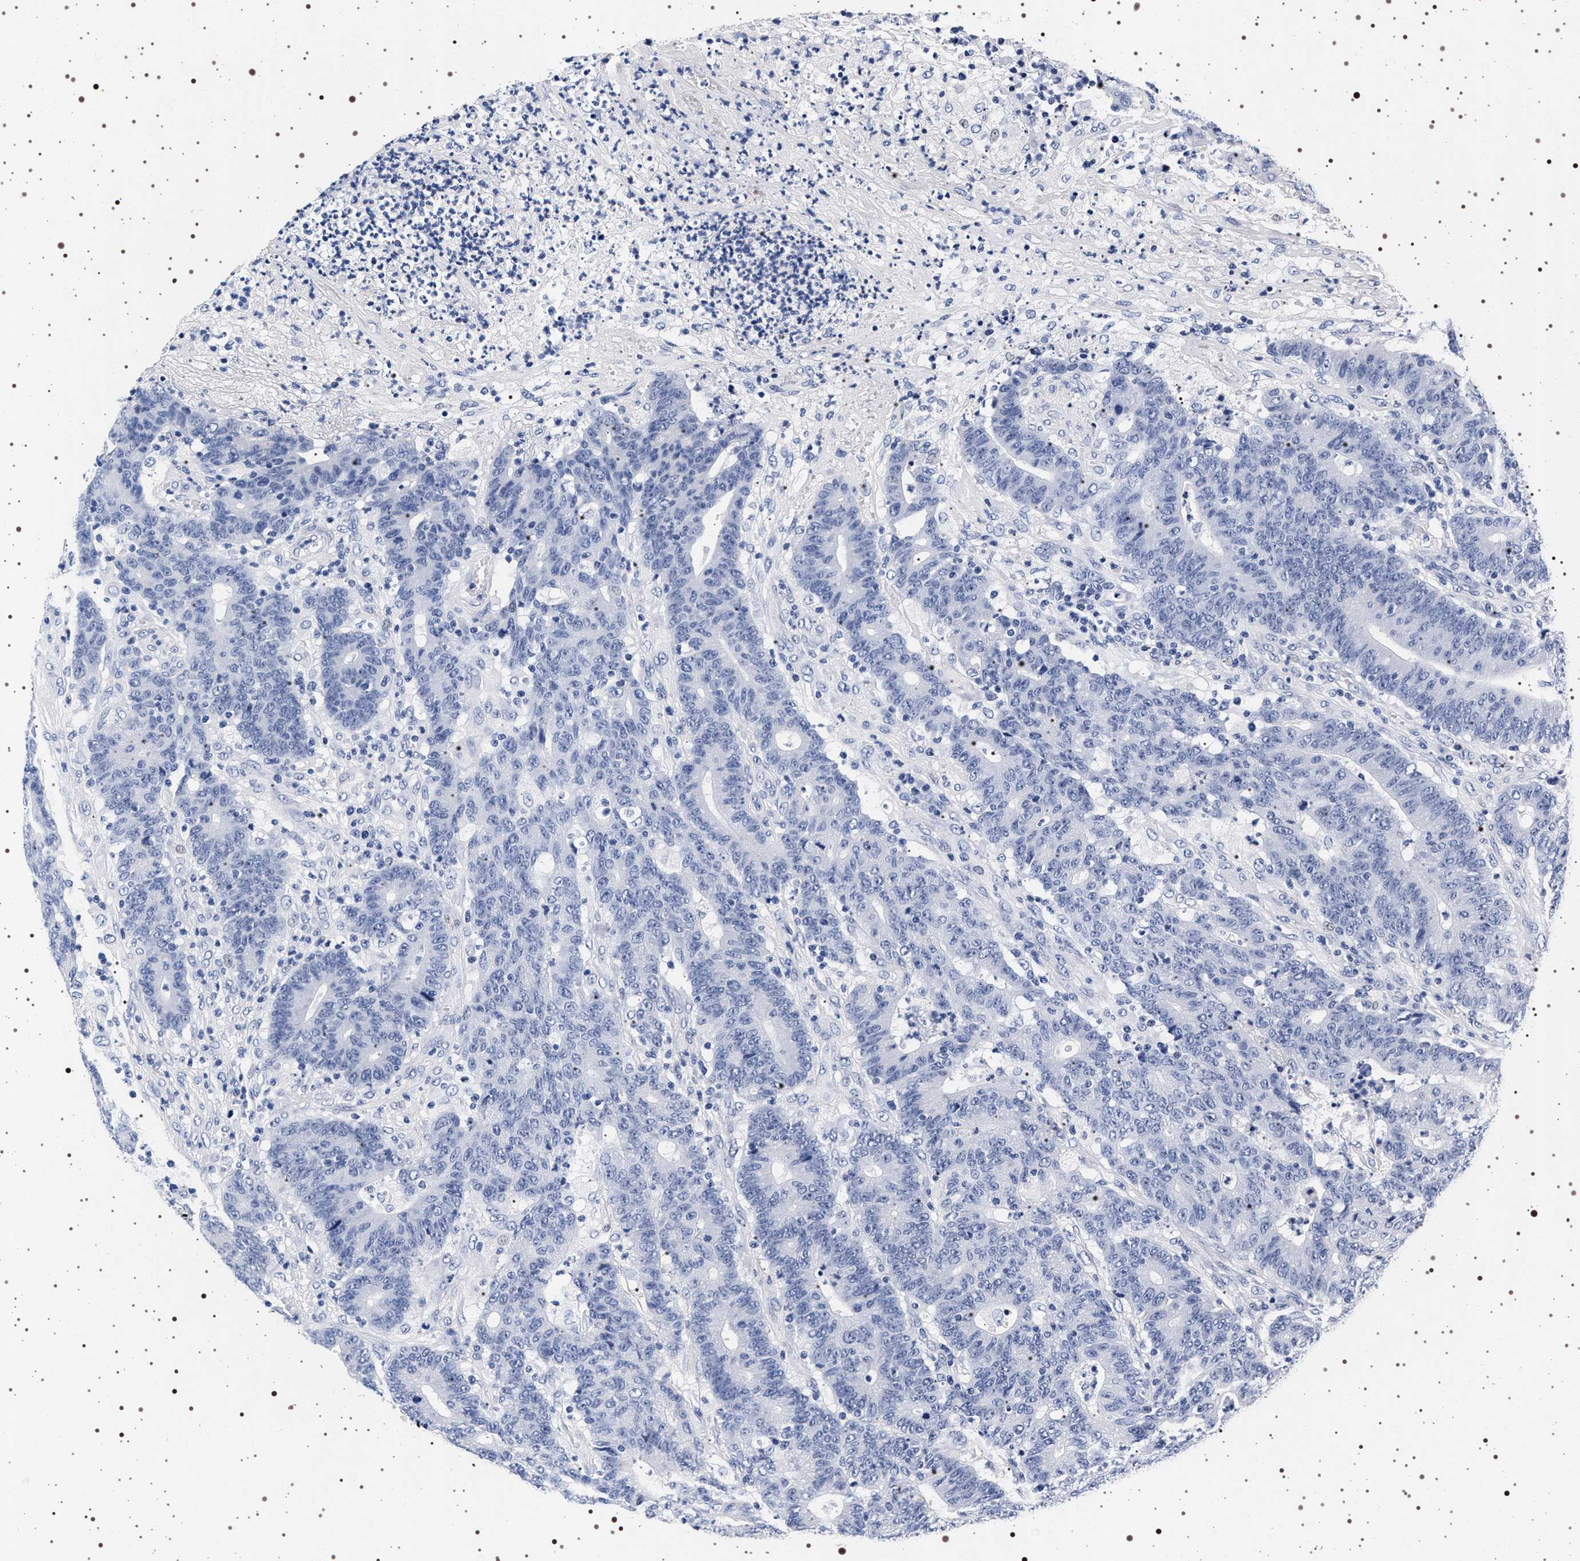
{"staining": {"intensity": "negative", "quantity": "none", "location": "none"}, "tissue": "colorectal cancer", "cell_type": "Tumor cells", "image_type": "cancer", "snomed": [{"axis": "morphology", "description": "Normal tissue, NOS"}, {"axis": "morphology", "description": "Adenocarcinoma, NOS"}, {"axis": "topography", "description": "Colon"}], "caption": "Colorectal adenocarcinoma was stained to show a protein in brown. There is no significant staining in tumor cells.", "gene": "SYN1", "patient": {"sex": "female", "age": 75}}